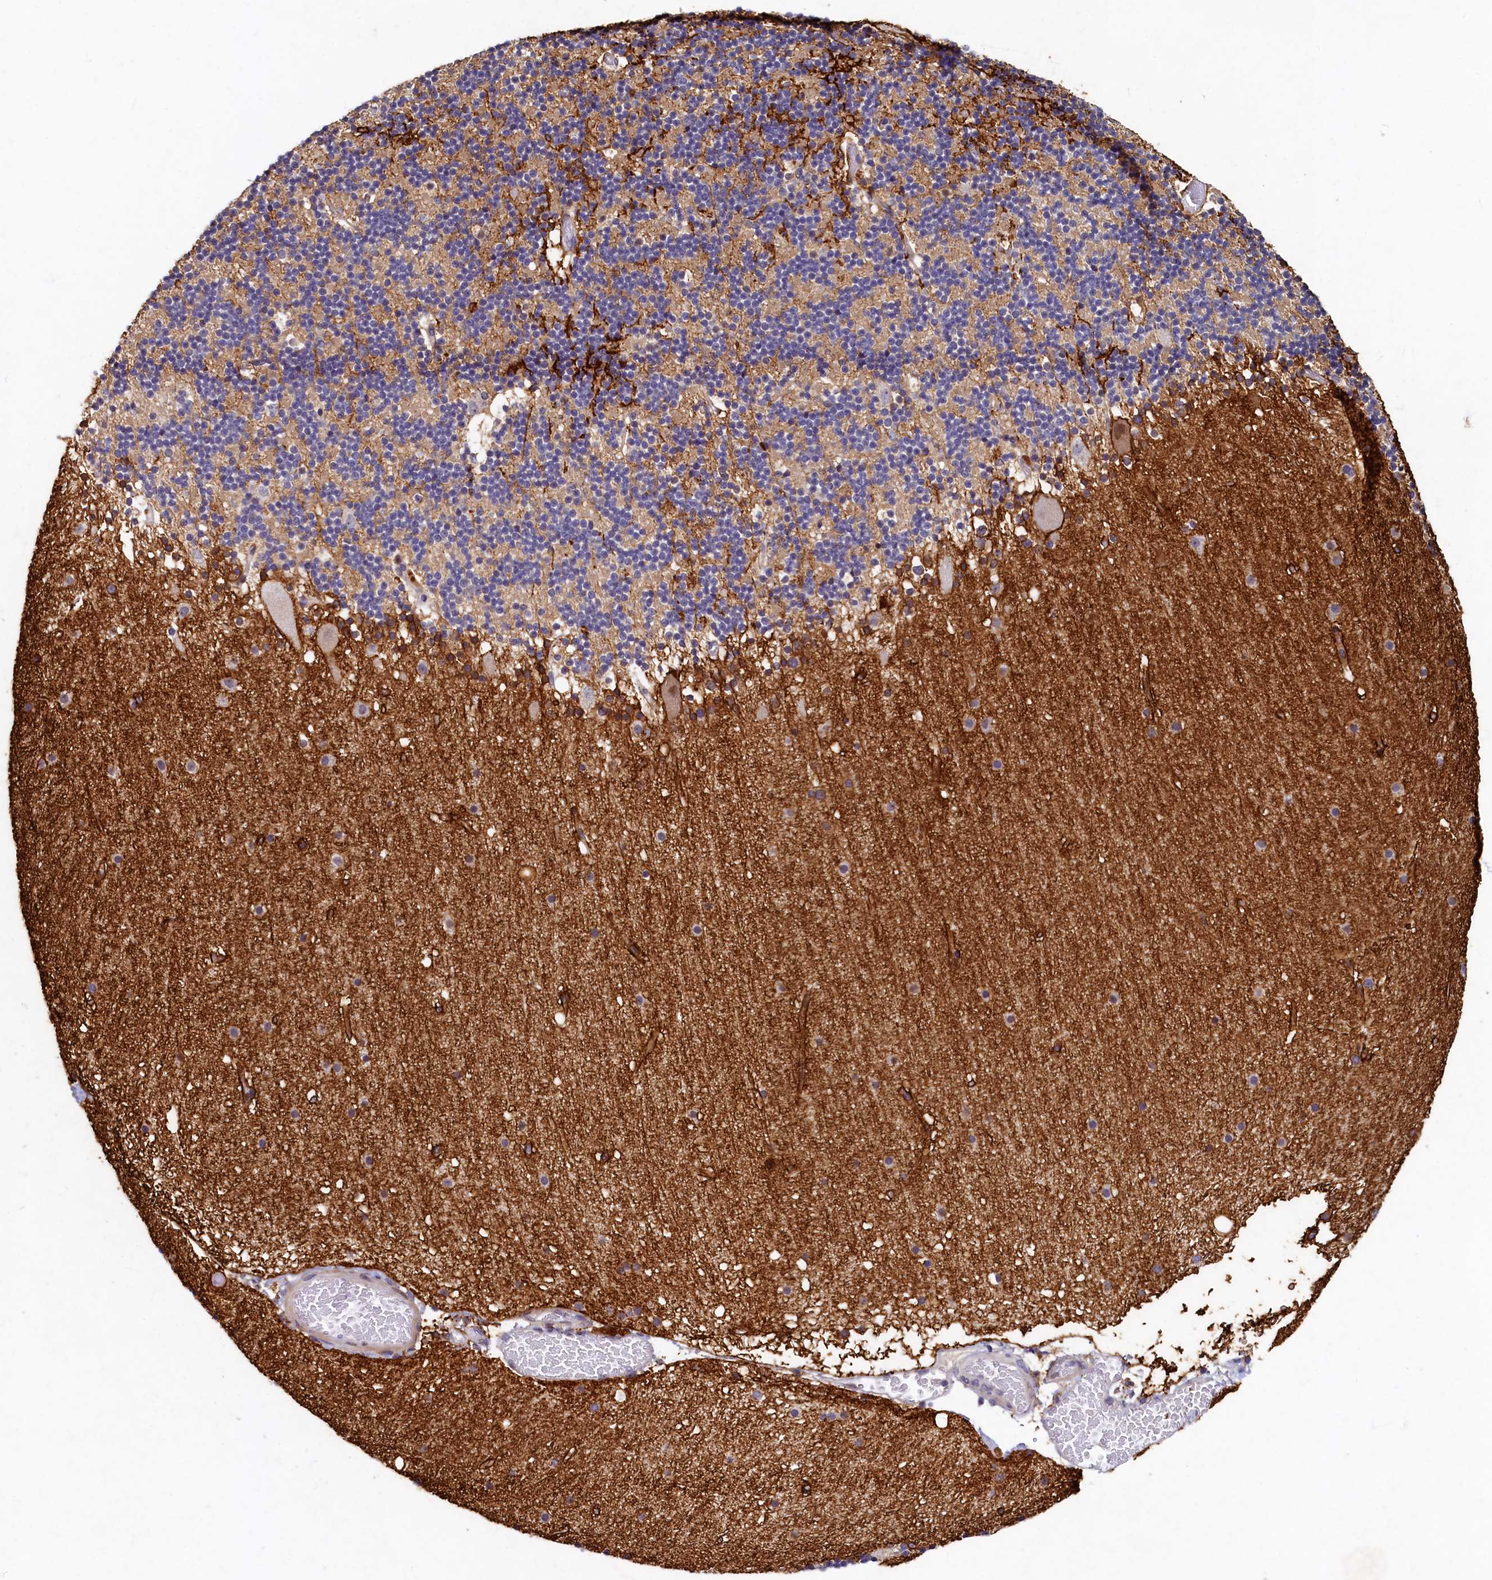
{"staining": {"intensity": "strong", "quantity": "<25%", "location": "cytoplasmic/membranous"}, "tissue": "cerebellum", "cell_type": "Cells in granular layer", "image_type": "normal", "snomed": [{"axis": "morphology", "description": "Normal tissue, NOS"}, {"axis": "topography", "description": "Cerebellum"}], "caption": "Immunohistochemistry (IHC) (DAB) staining of normal human cerebellum reveals strong cytoplasmic/membranous protein staining in approximately <25% of cells in granular layer. Immunohistochemistry (IHC) stains the protein in brown and the nuclei are stained blue.", "gene": "LATS2", "patient": {"sex": "male", "age": 57}}